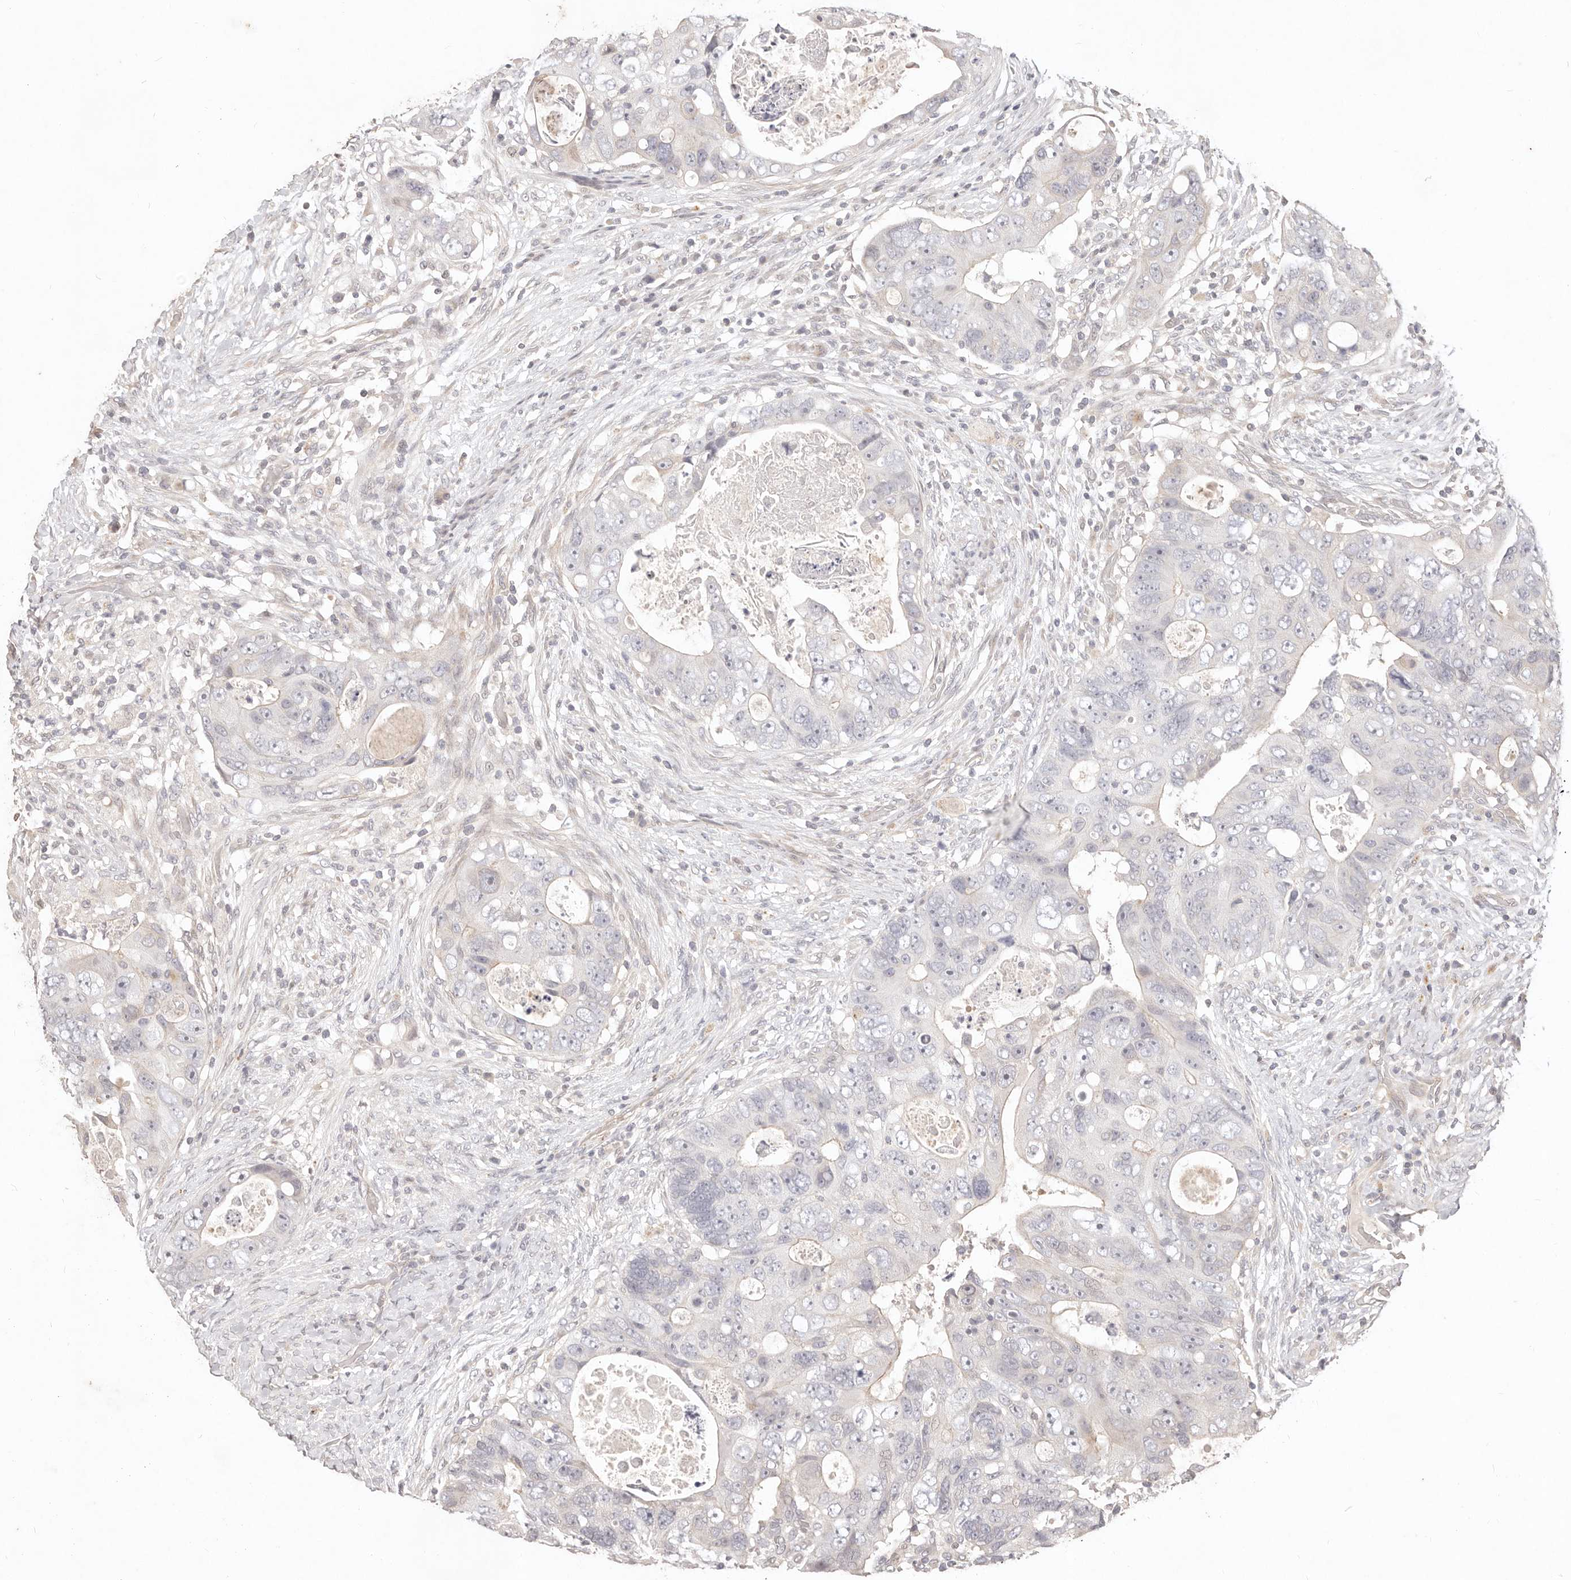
{"staining": {"intensity": "negative", "quantity": "none", "location": "none"}, "tissue": "colorectal cancer", "cell_type": "Tumor cells", "image_type": "cancer", "snomed": [{"axis": "morphology", "description": "Adenocarcinoma, NOS"}, {"axis": "topography", "description": "Rectum"}], "caption": "This is an immunohistochemistry histopathology image of human colorectal cancer (adenocarcinoma). There is no staining in tumor cells.", "gene": "KIF9", "patient": {"sex": "male", "age": 59}}